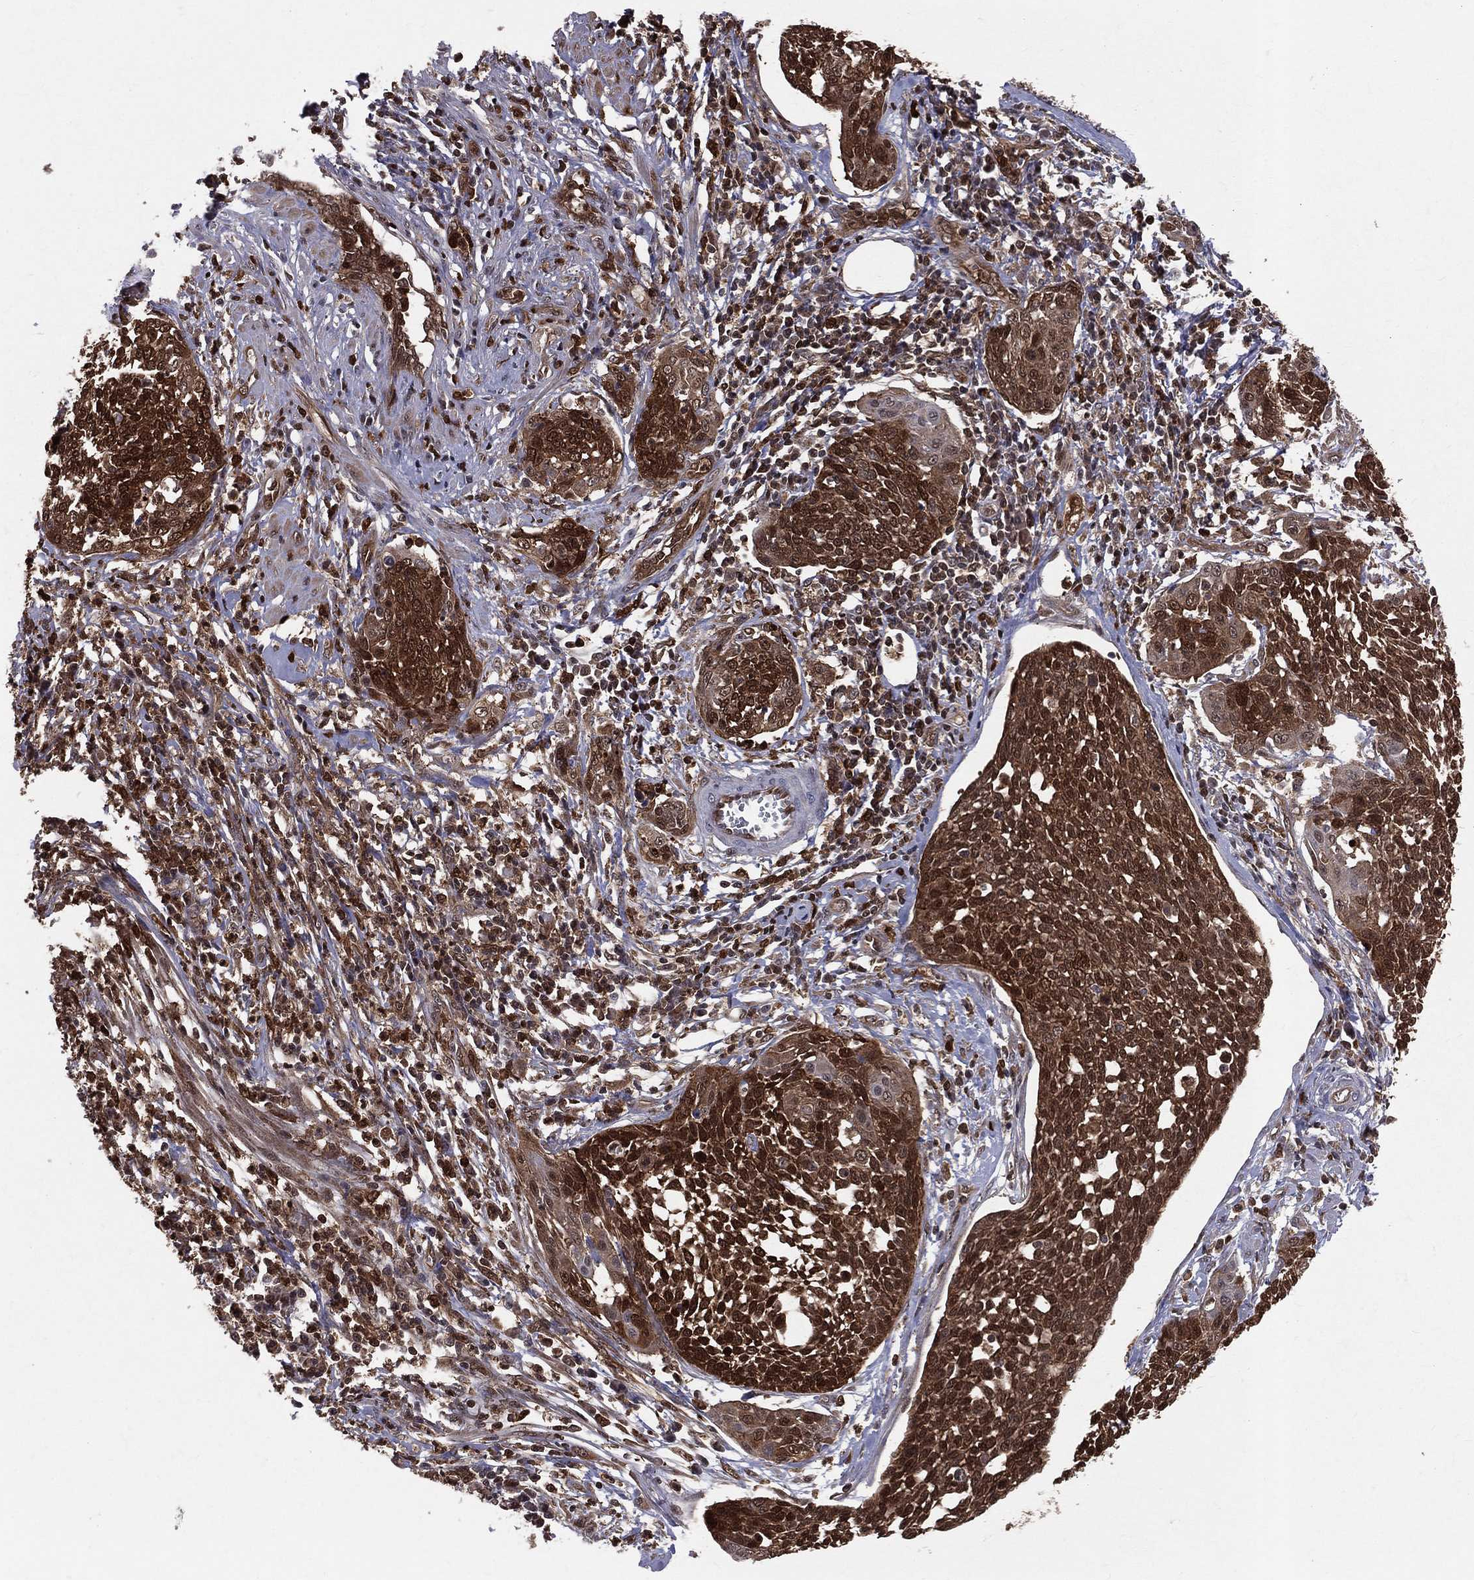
{"staining": {"intensity": "strong", "quantity": ">75%", "location": "cytoplasmic/membranous,nuclear"}, "tissue": "cervical cancer", "cell_type": "Tumor cells", "image_type": "cancer", "snomed": [{"axis": "morphology", "description": "Squamous cell carcinoma, NOS"}, {"axis": "topography", "description": "Cervix"}], "caption": "Immunohistochemical staining of cervical squamous cell carcinoma exhibits high levels of strong cytoplasmic/membranous and nuclear expression in approximately >75% of tumor cells. The protein is shown in brown color, while the nuclei are stained blue.", "gene": "ENO1", "patient": {"sex": "female", "age": 34}}